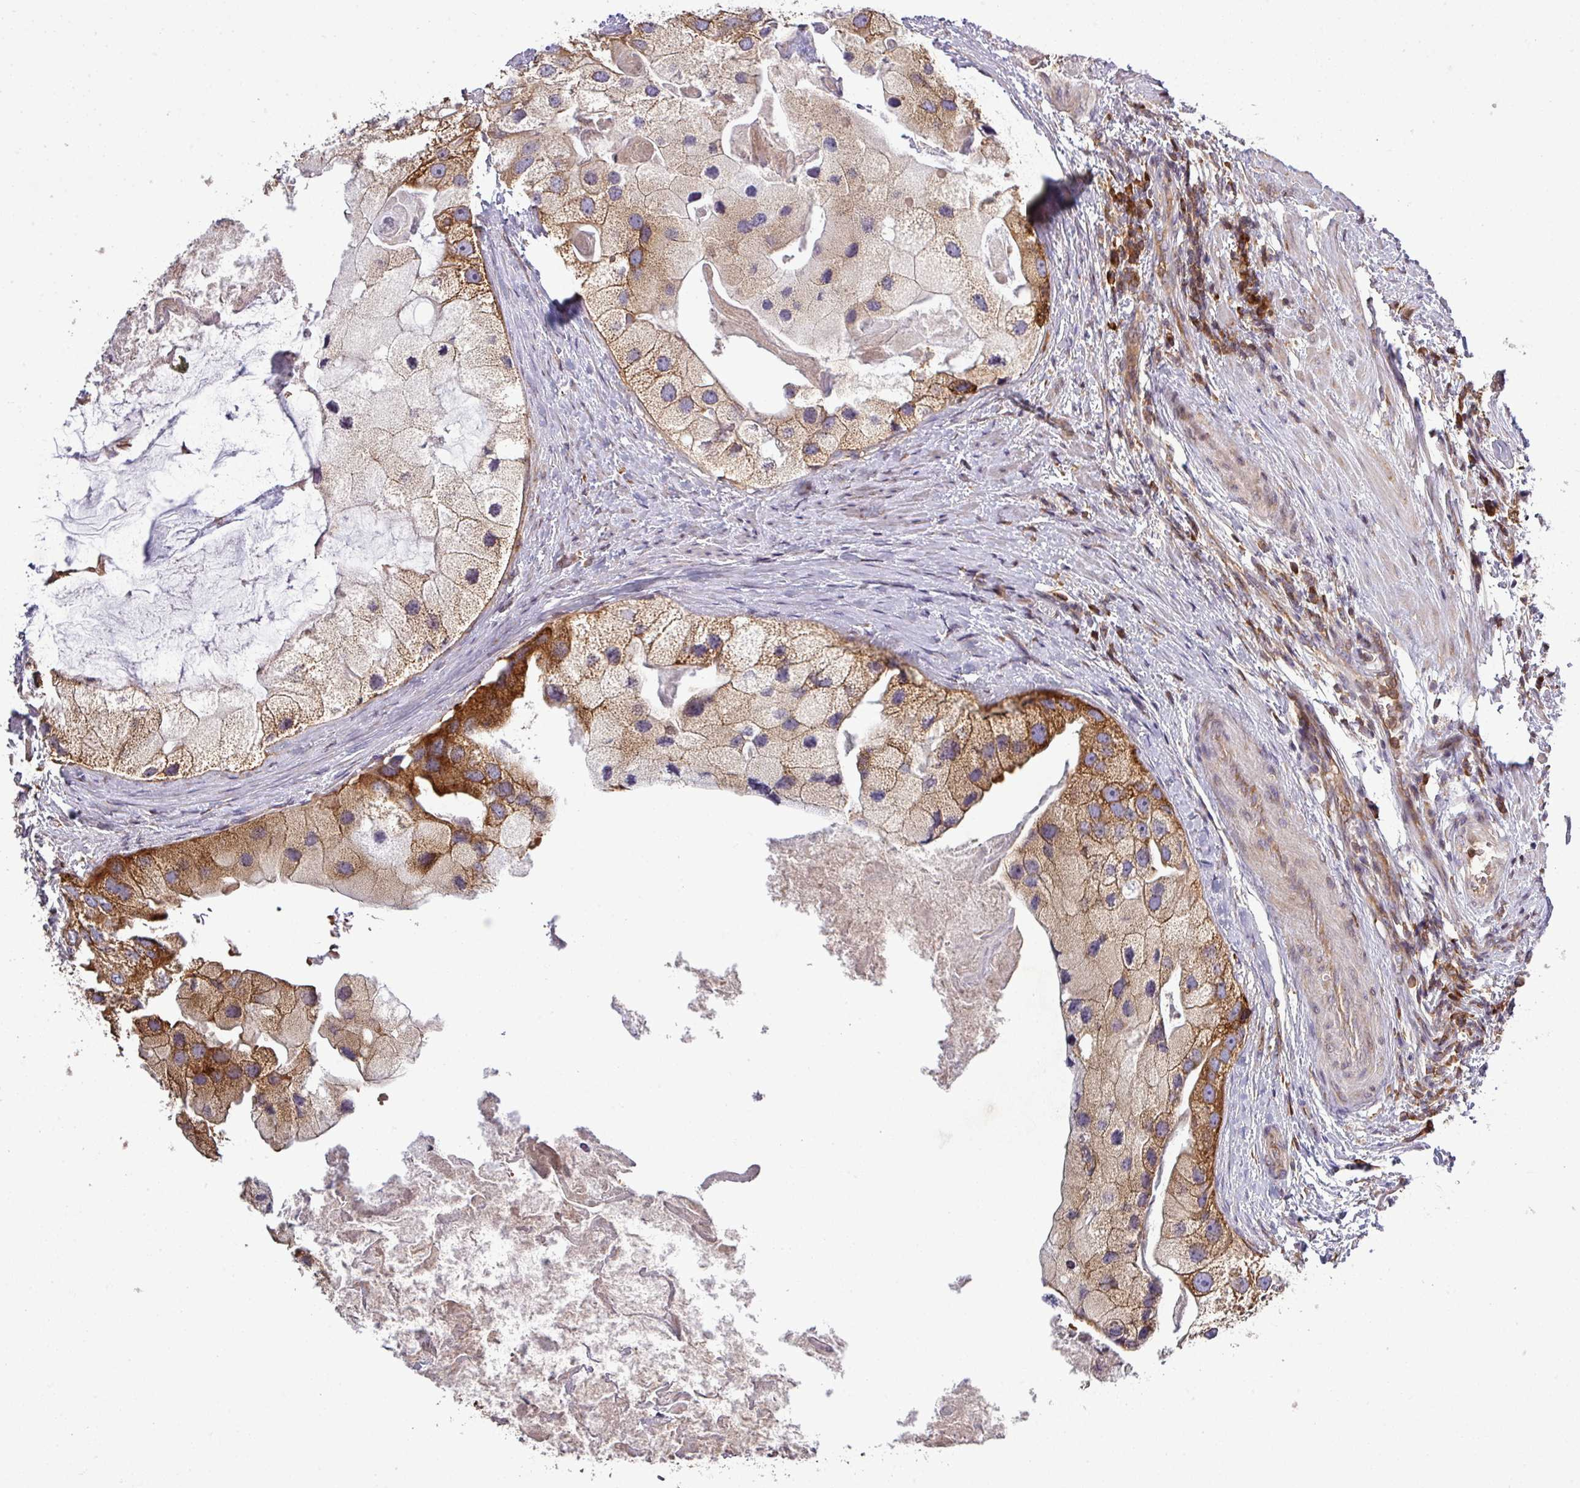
{"staining": {"intensity": "moderate", "quantity": ">75%", "location": "cytoplasmic/membranous"}, "tissue": "prostate cancer", "cell_type": "Tumor cells", "image_type": "cancer", "snomed": [{"axis": "morphology", "description": "Adenocarcinoma, High grade"}, {"axis": "topography", "description": "Prostate"}], "caption": "The image shows immunohistochemical staining of prostate cancer. There is moderate cytoplasmic/membranous positivity is seen in about >75% of tumor cells. (brown staining indicates protein expression, while blue staining denotes nuclei).", "gene": "LRRC74B", "patient": {"sex": "male", "age": 62}}